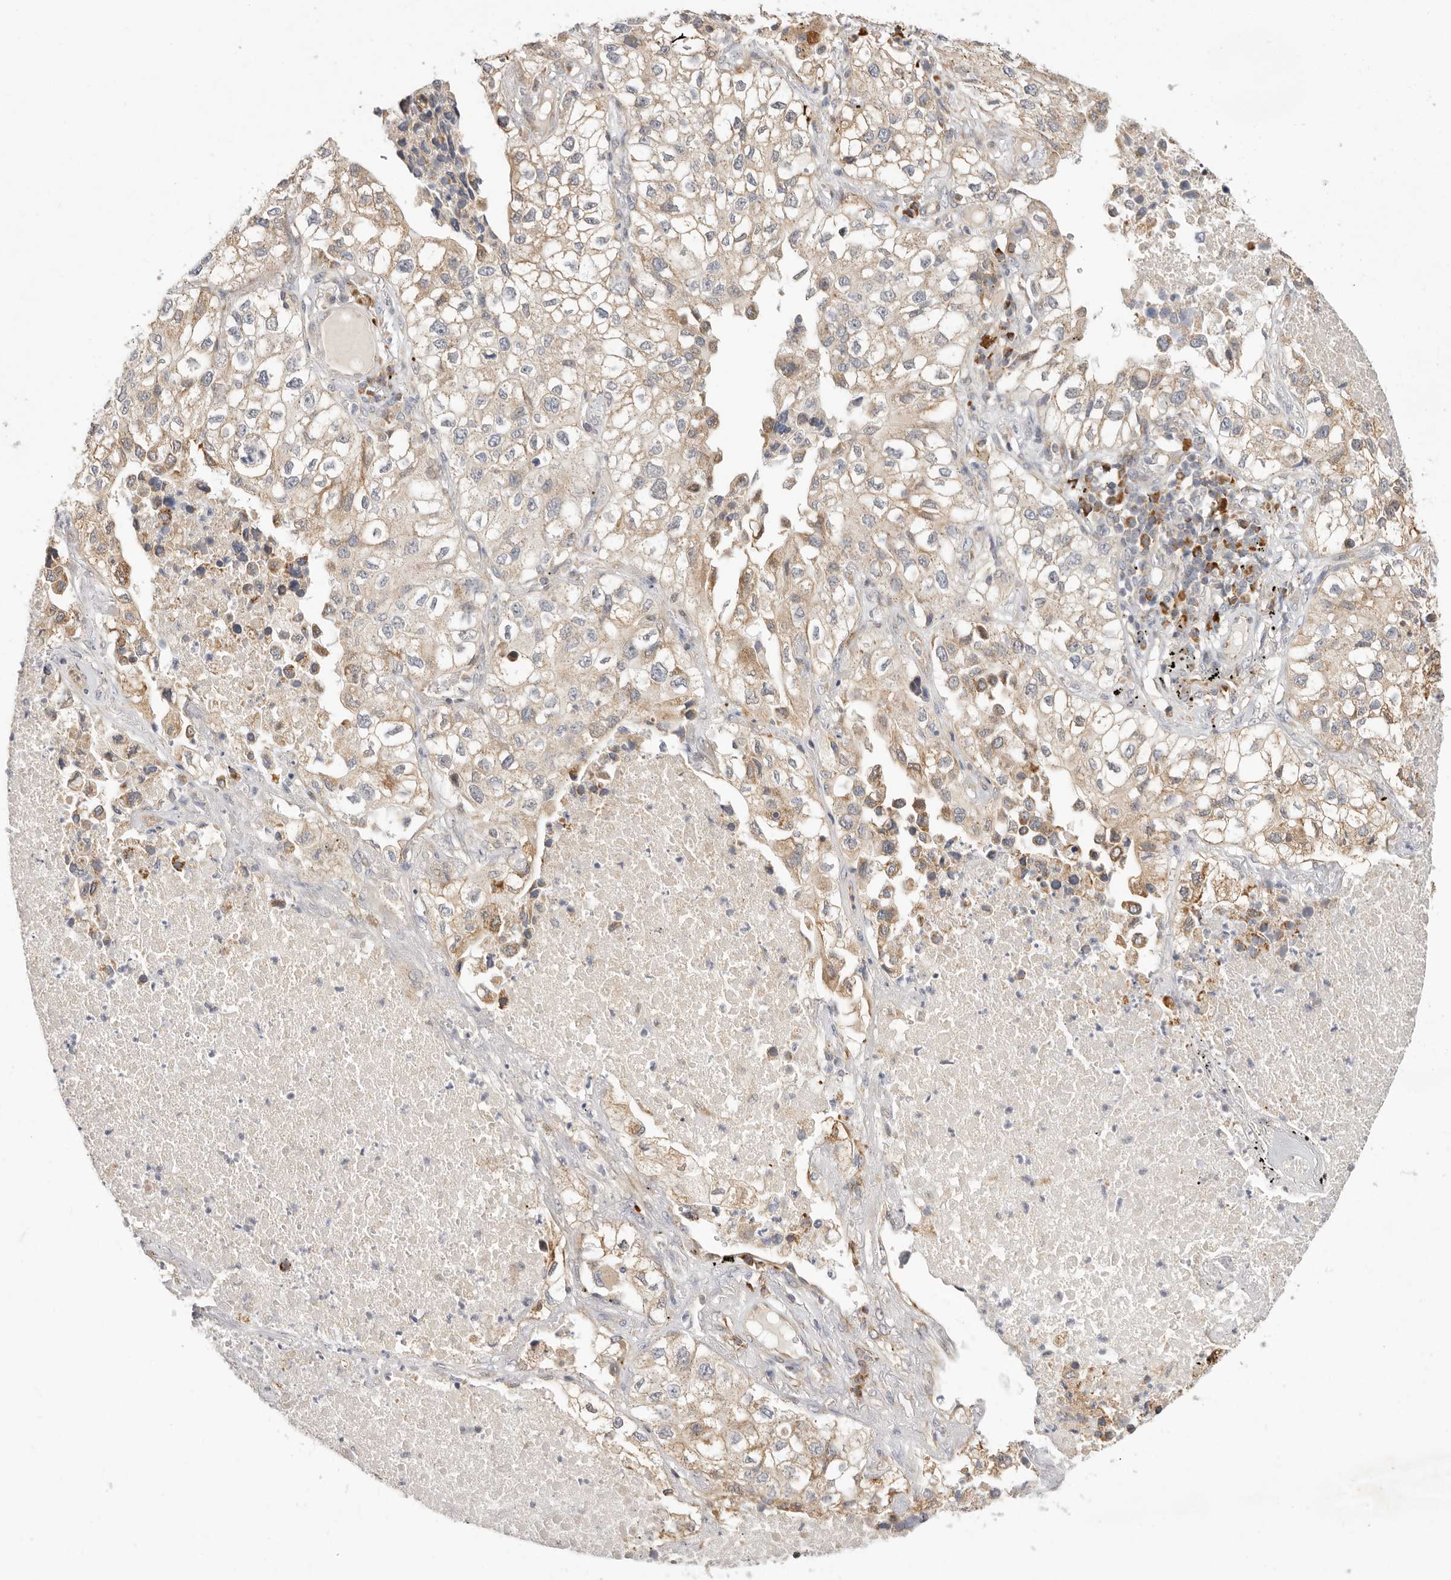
{"staining": {"intensity": "weak", "quantity": "25%-75%", "location": "cytoplasmic/membranous"}, "tissue": "lung cancer", "cell_type": "Tumor cells", "image_type": "cancer", "snomed": [{"axis": "morphology", "description": "Adenocarcinoma, NOS"}, {"axis": "topography", "description": "Lung"}], "caption": "Immunohistochemical staining of lung cancer (adenocarcinoma) demonstrates low levels of weak cytoplasmic/membranous expression in approximately 25%-75% of tumor cells.", "gene": "USH1C", "patient": {"sex": "male", "age": 63}}